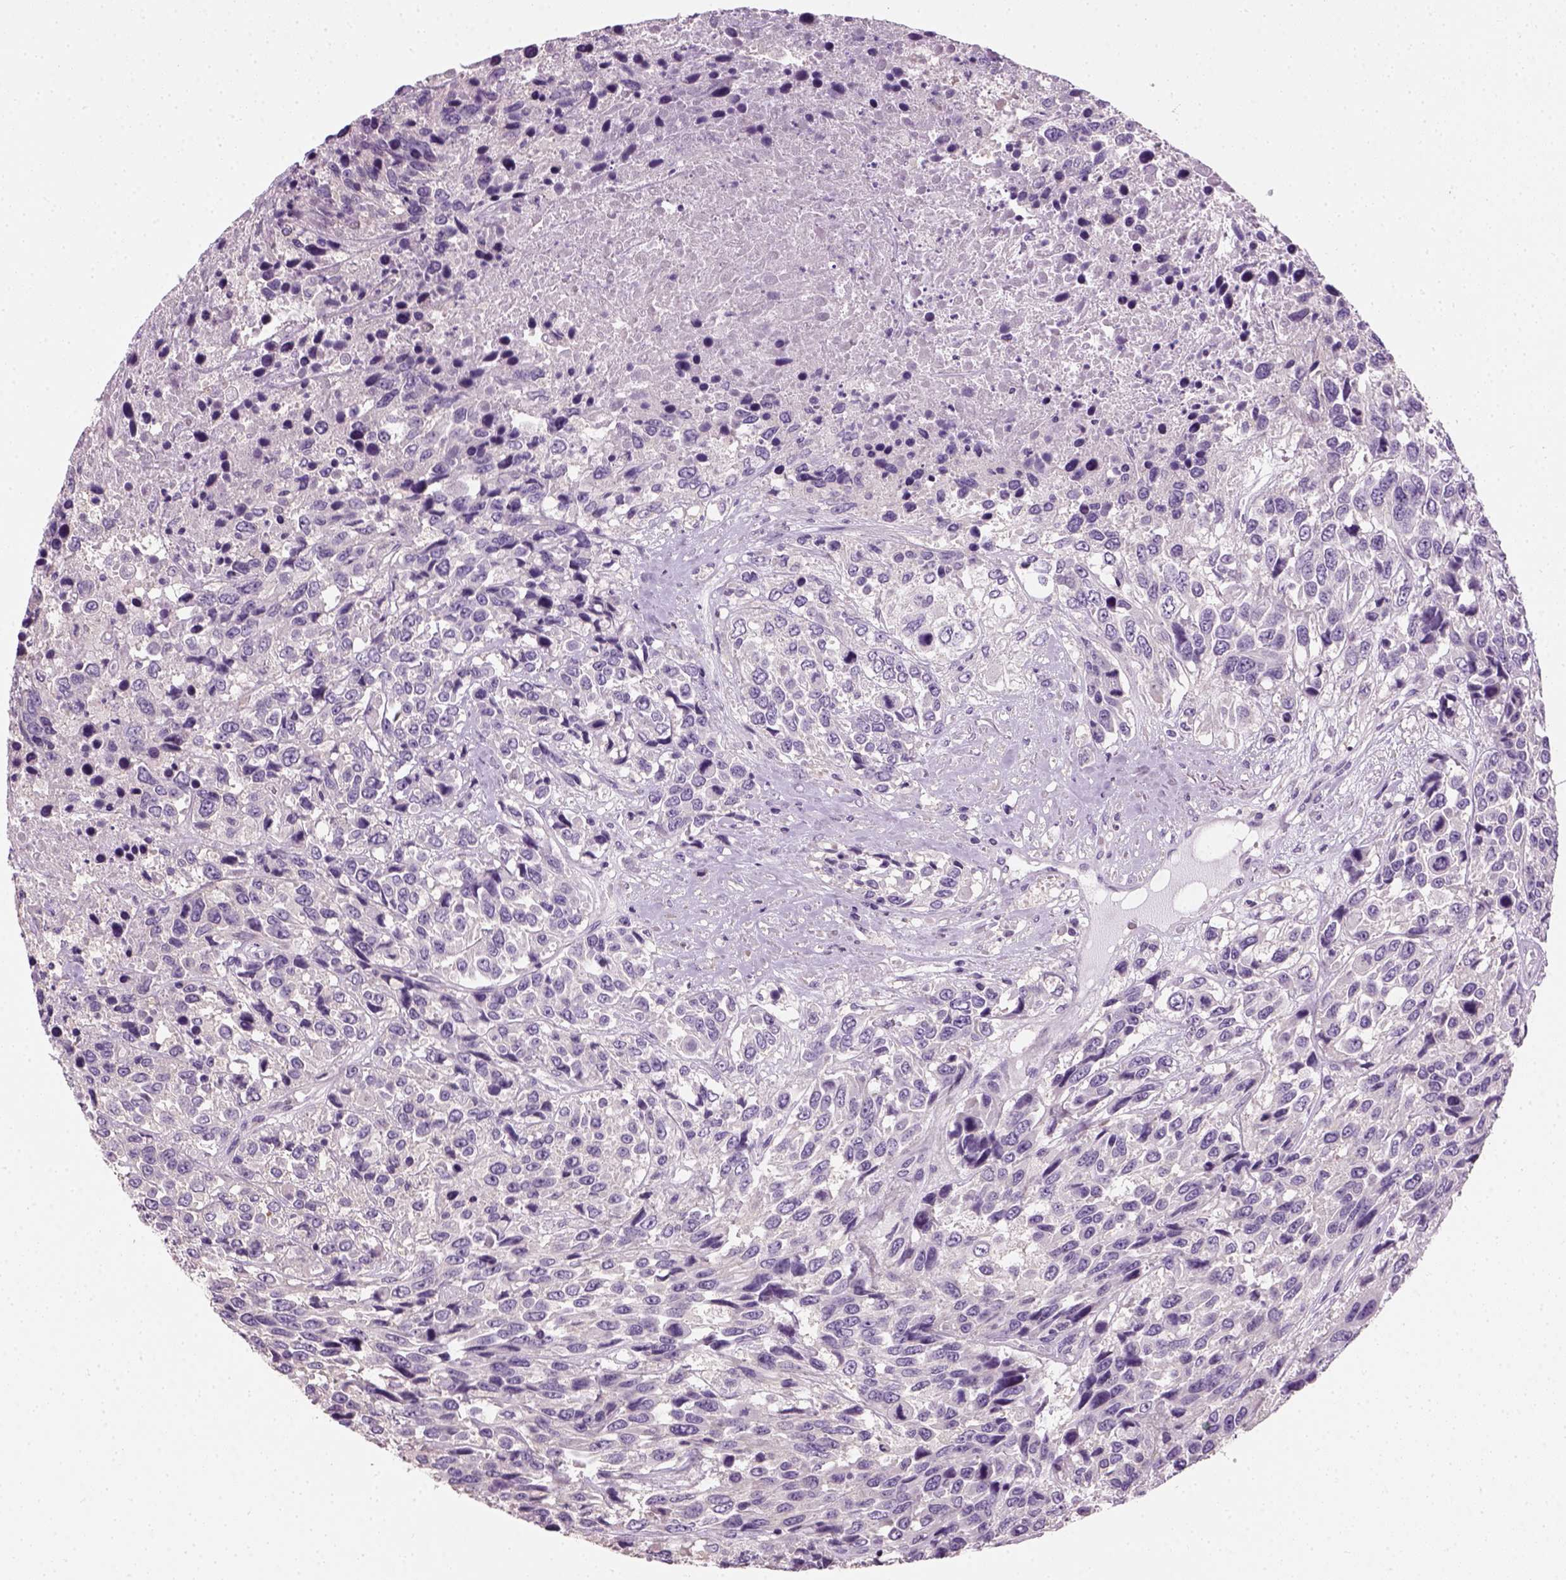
{"staining": {"intensity": "negative", "quantity": "none", "location": "none"}, "tissue": "urothelial cancer", "cell_type": "Tumor cells", "image_type": "cancer", "snomed": [{"axis": "morphology", "description": "Urothelial carcinoma, High grade"}, {"axis": "topography", "description": "Urinary bladder"}], "caption": "Immunohistochemistry image of neoplastic tissue: urothelial cancer stained with DAB (3,3'-diaminobenzidine) exhibits no significant protein staining in tumor cells.", "gene": "ELOVL3", "patient": {"sex": "female", "age": 70}}